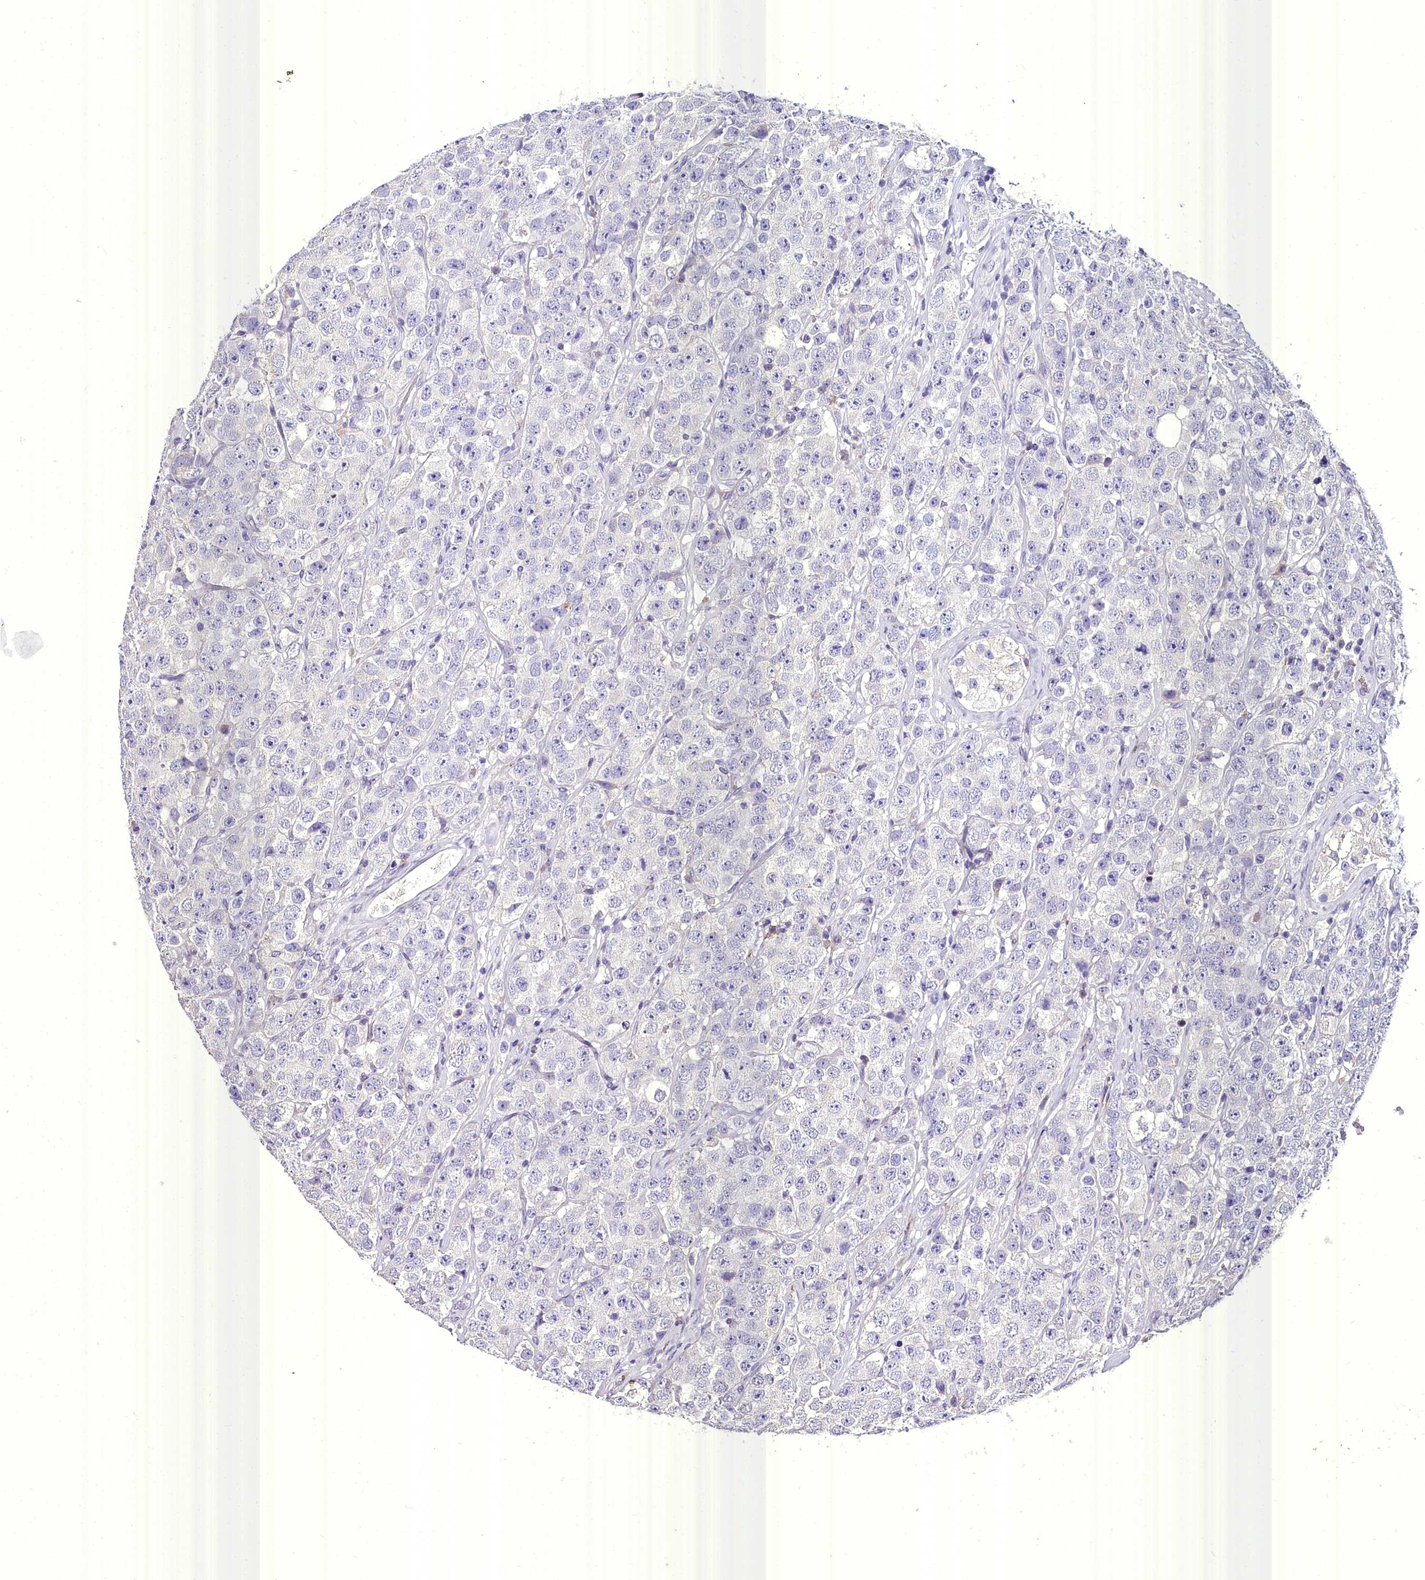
{"staining": {"intensity": "negative", "quantity": "none", "location": "none"}, "tissue": "testis cancer", "cell_type": "Tumor cells", "image_type": "cancer", "snomed": [{"axis": "morphology", "description": "Seminoma, NOS"}, {"axis": "topography", "description": "Testis"}], "caption": "Immunohistochemistry (IHC) histopathology image of human testis seminoma stained for a protein (brown), which shows no positivity in tumor cells.", "gene": "MS4A18", "patient": {"sex": "male", "age": 28}}